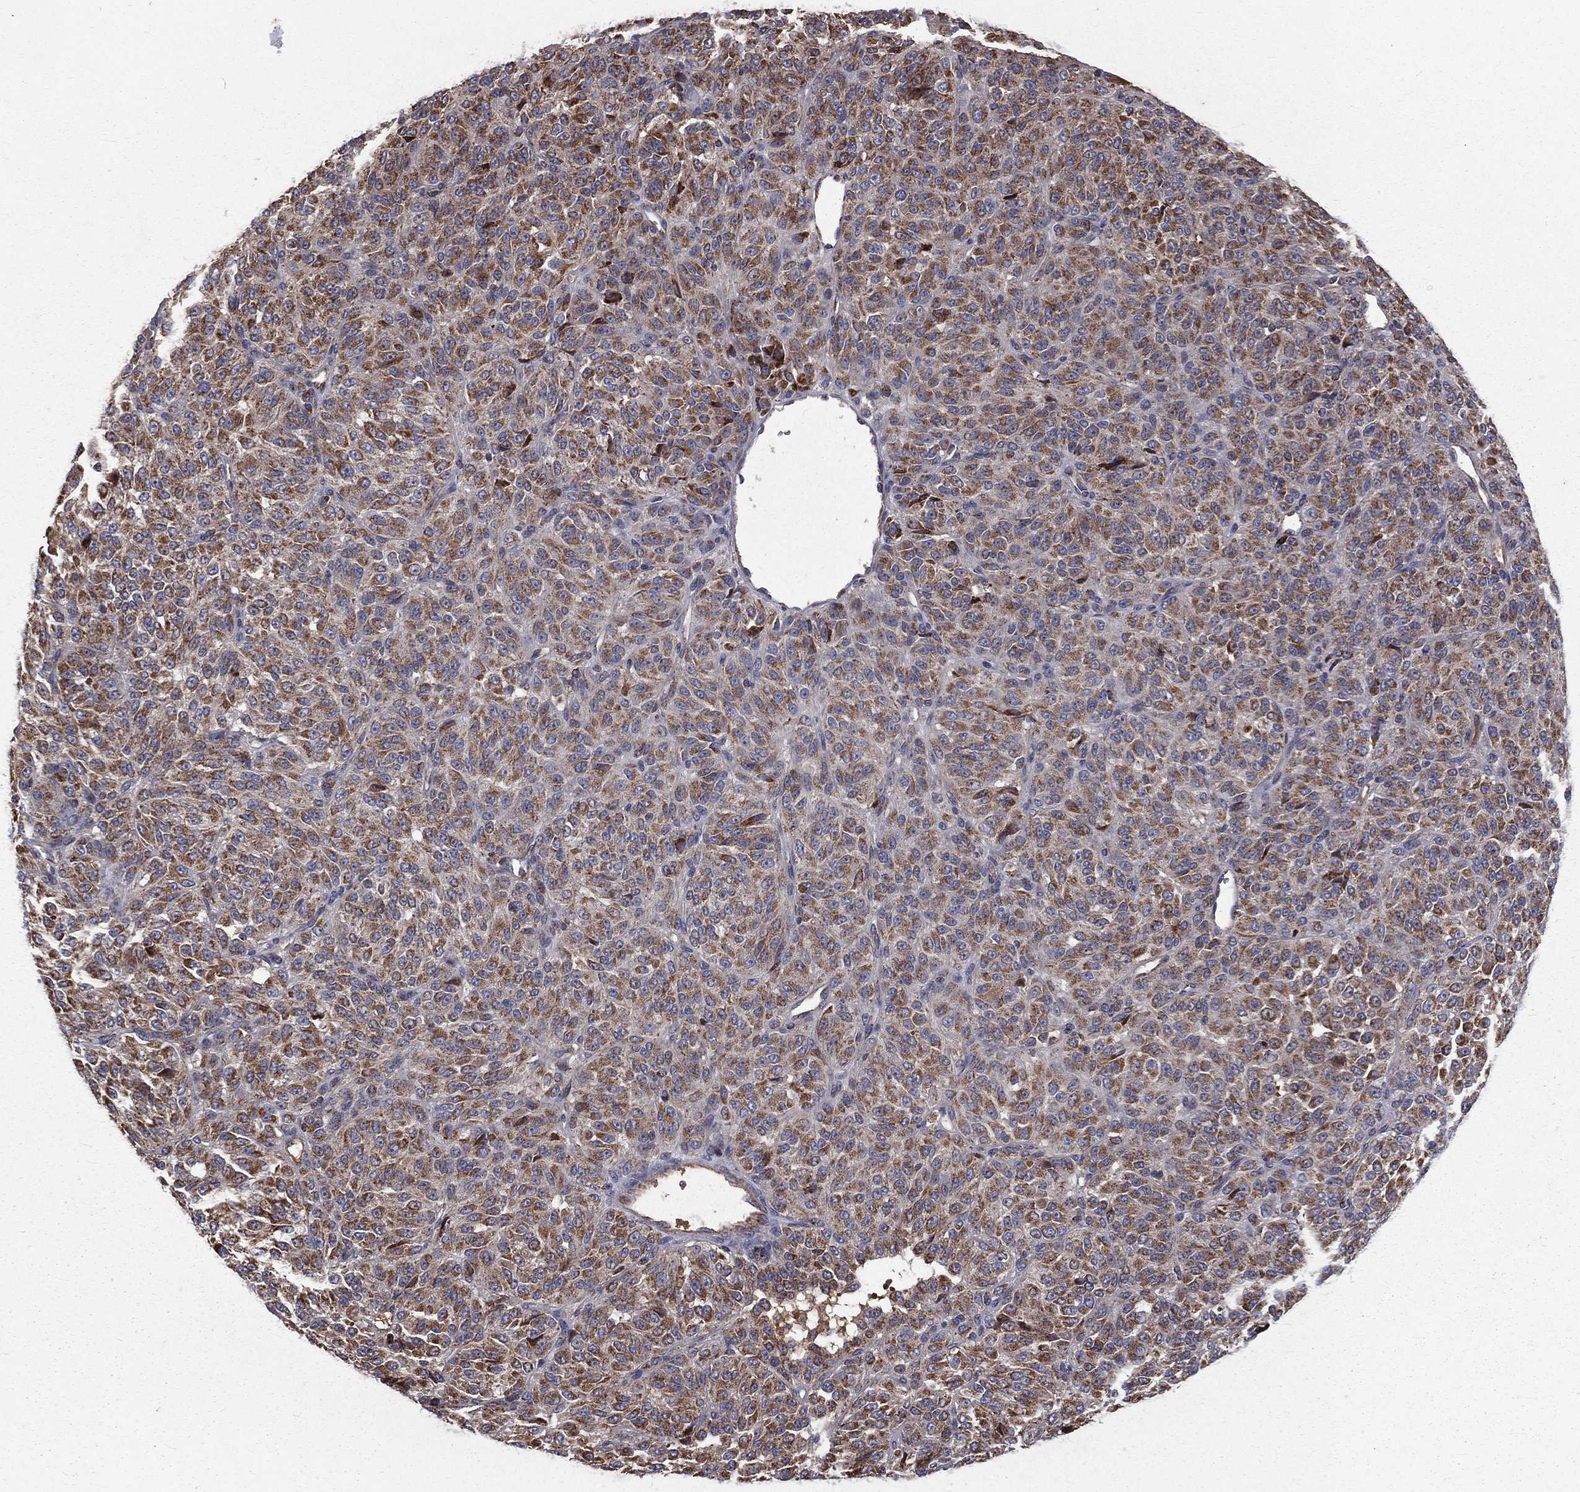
{"staining": {"intensity": "strong", "quantity": ">75%", "location": "cytoplasmic/membranous"}, "tissue": "melanoma", "cell_type": "Tumor cells", "image_type": "cancer", "snomed": [{"axis": "morphology", "description": "Malignant melanoma, Metastatic site"}, {"axis": "topography", "description": "Brain"}], "caption": "About >75% of tumor cells in human melanoma display strong cytoplasmic/membranous protein positivity as visualized by brown immunohistochemical staining.", "gene": "GPD1", "patient": {"sex": "female", "age": 56}}